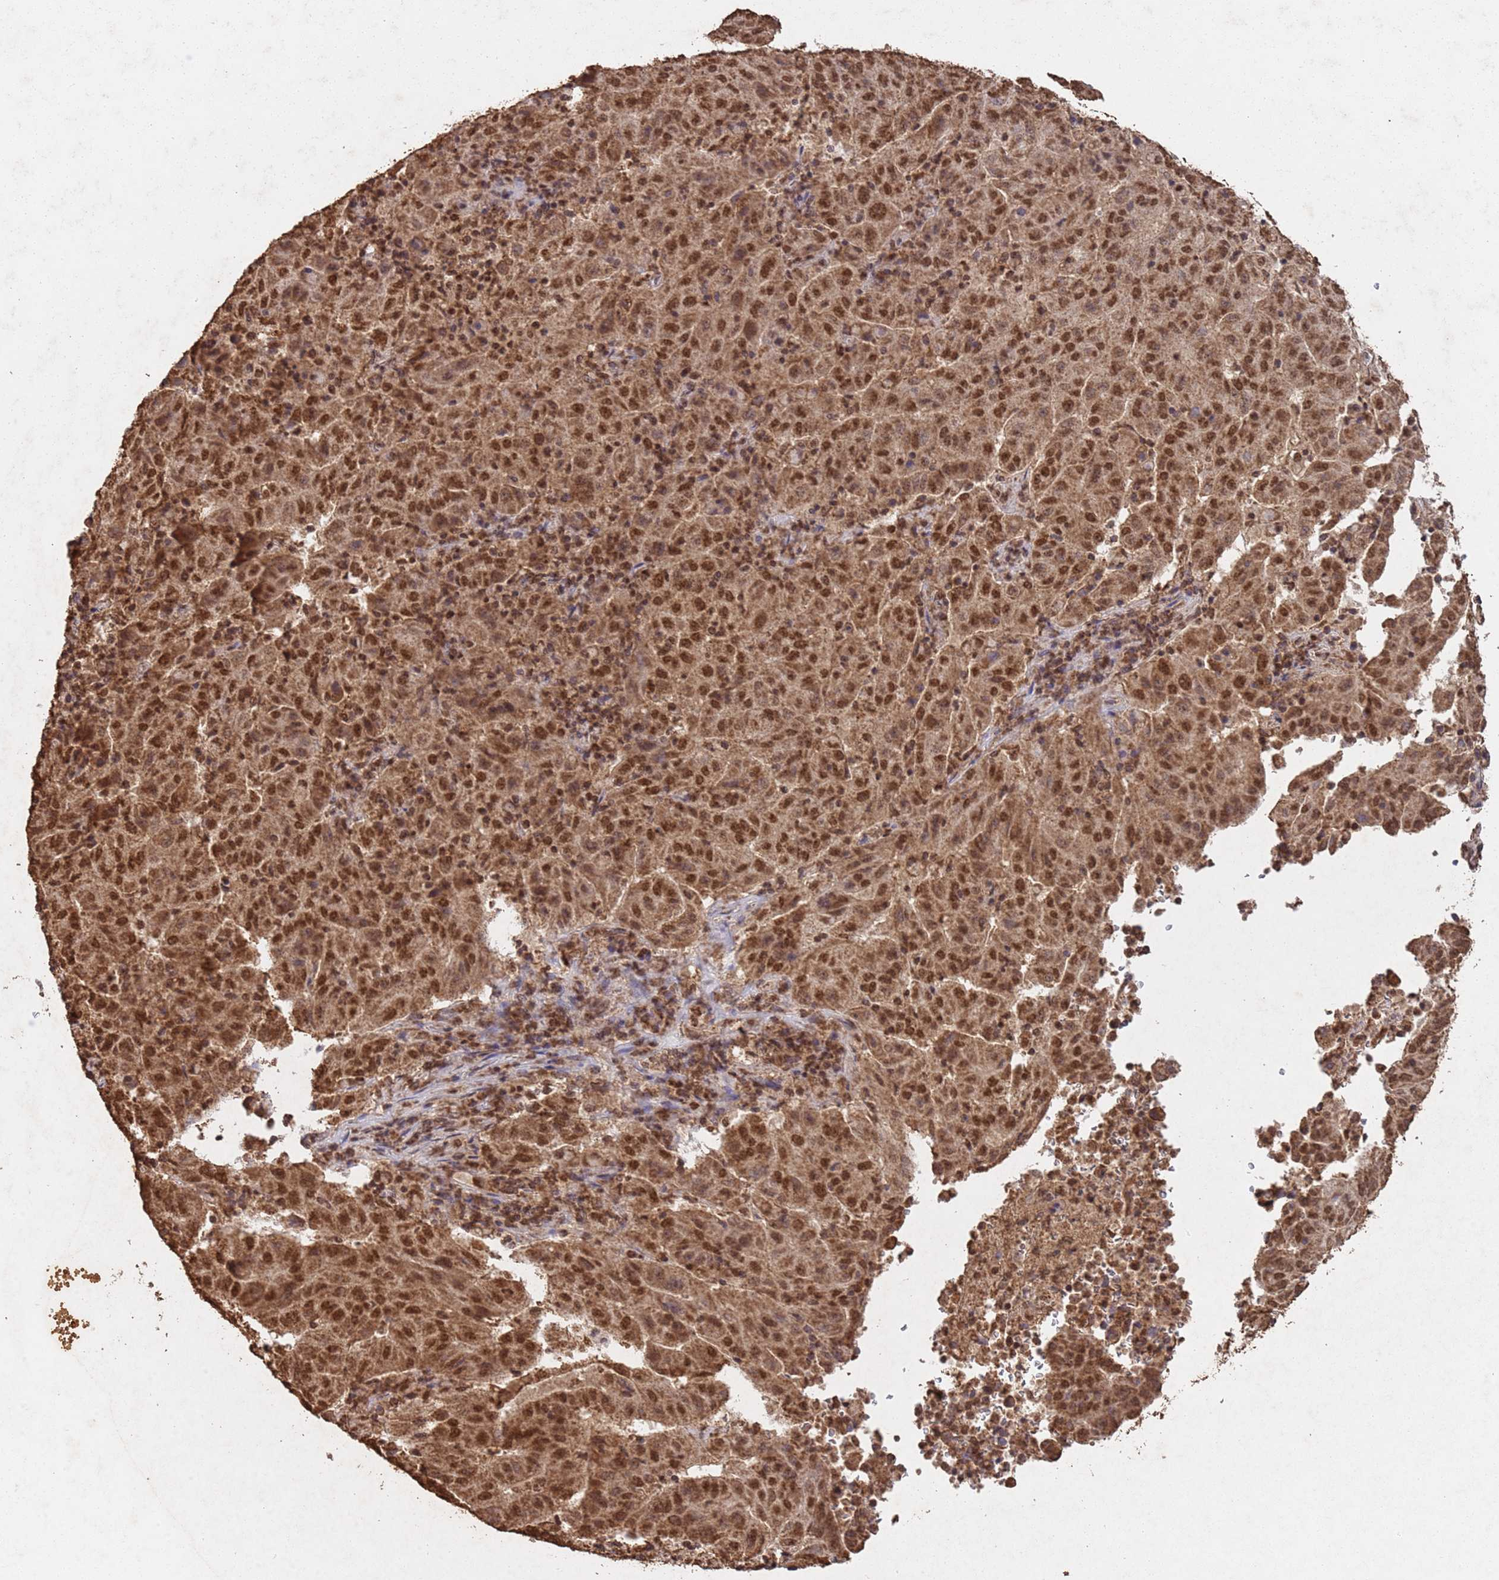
{"staining": {"intensity": "strong", "quantity": ">75%", "location": "nuclear"}, "tissue": "pancreatic cancer", "cell_type": "Tumor cells", "image_type": "cancer", "snomed": [{"axis": "morphology", "description": "Adenocarcinoma, NOS"}, {"axis": "topography", "description": "Pancreas"}], "caption": "This is a histology image of immunohistochemistry (IHC) staining of pancreatic adenocarcinoma, which shows strong staining in the nuclear of tumor cells.", "gene": "HDAC10", "patient": {"sex": "male", "age": 63}}